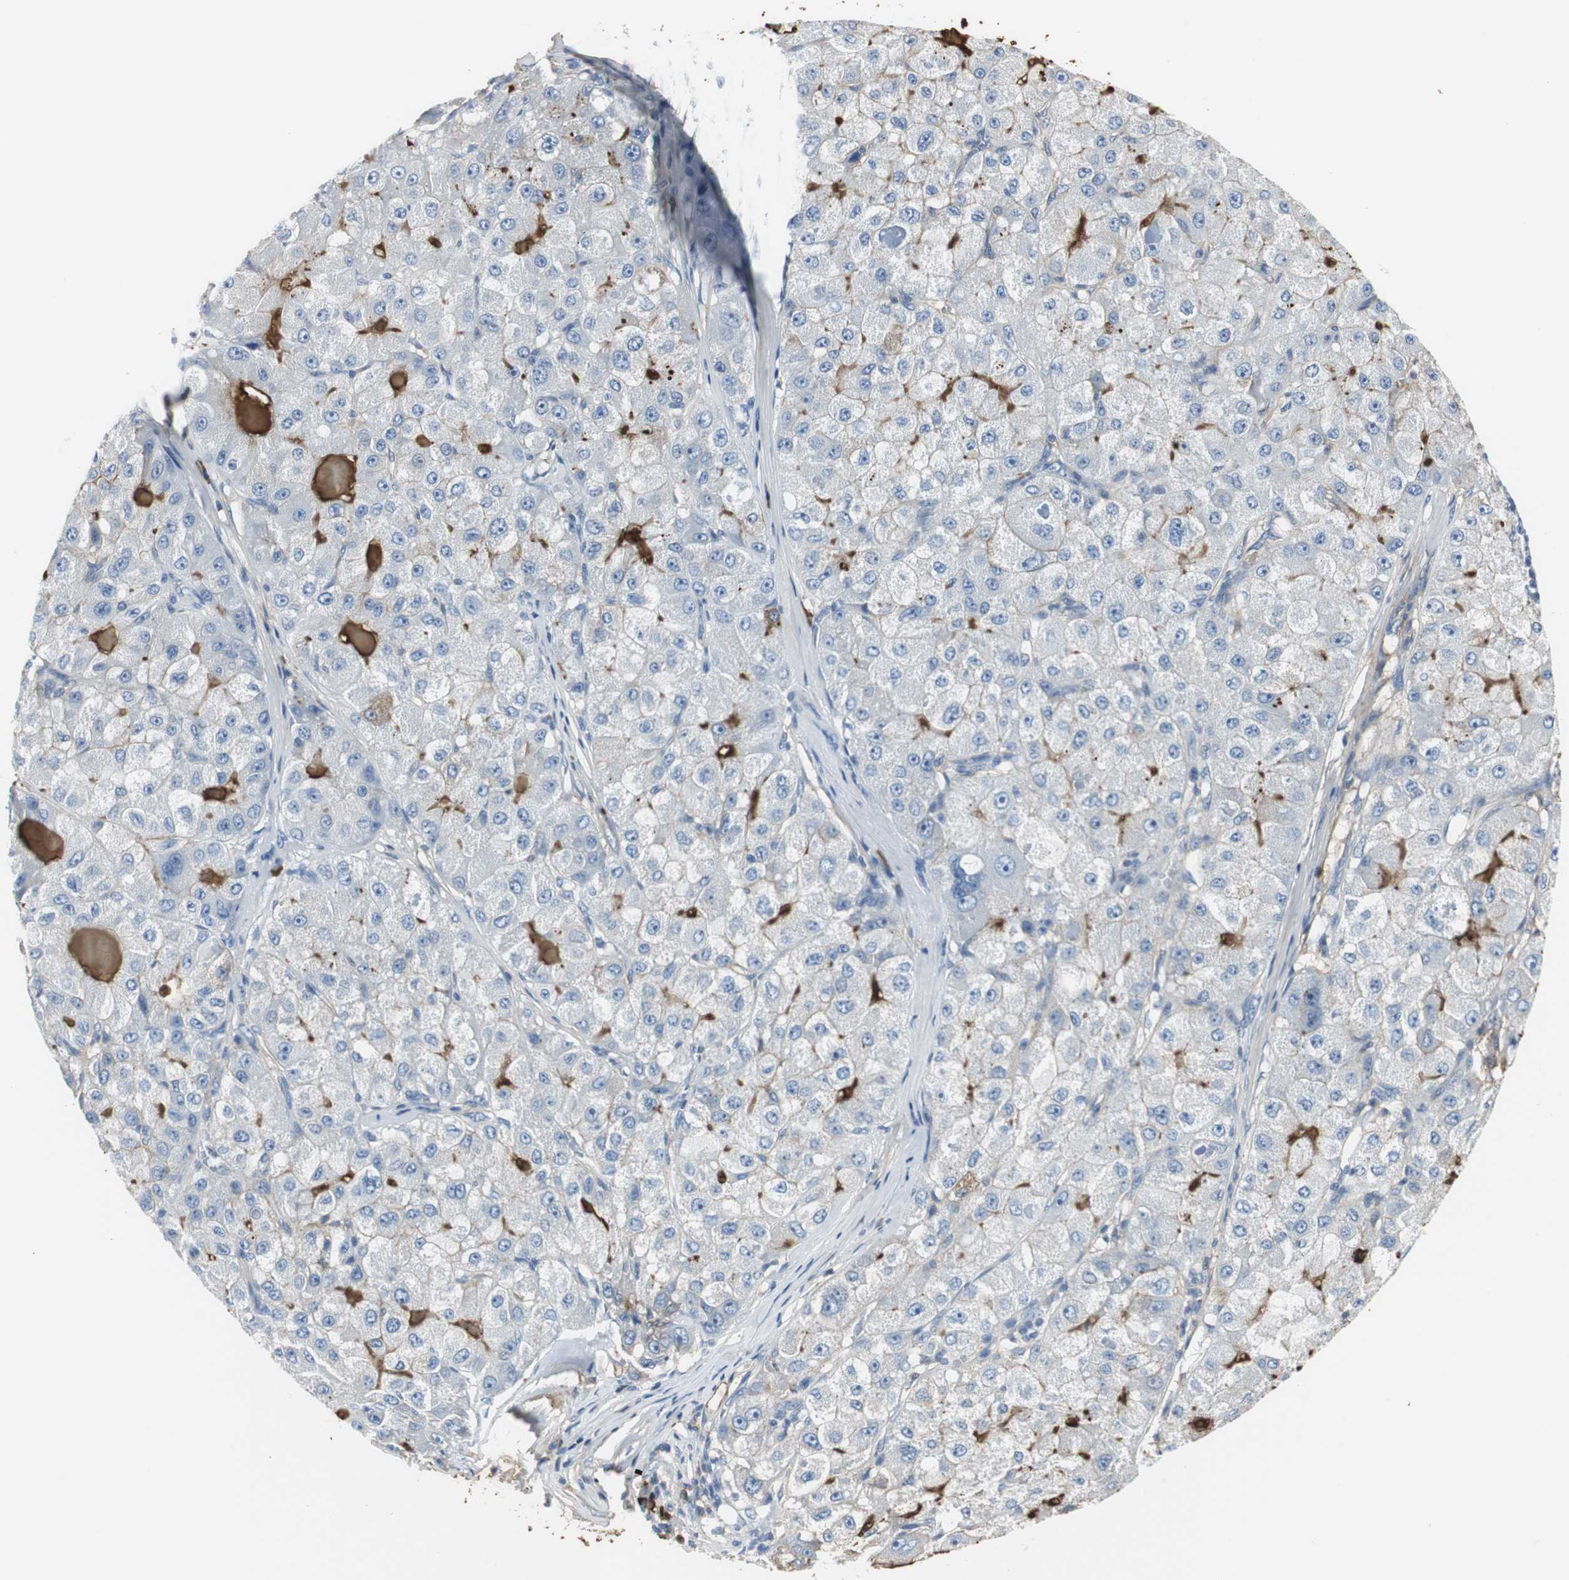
{"staining": {"intensity": "negative", "quantity": "none", "location": "none"}, "tissue": "liver cancer", "cell_type": "Tumor cells", "image_type": "cancer", "snomed": [{"axis": "morphology", "description": "Carcinoma, Hepatocellular, NOS"}, {"axis": "topography", "description": "Liver"}], "caption": "Immunohistochemical staining of hepatocellular carcinoma (liver) exhibits no significant staining in tumor cells.", "gene": "IGHA1", "patient": {"sex": "male", "age": 80}}